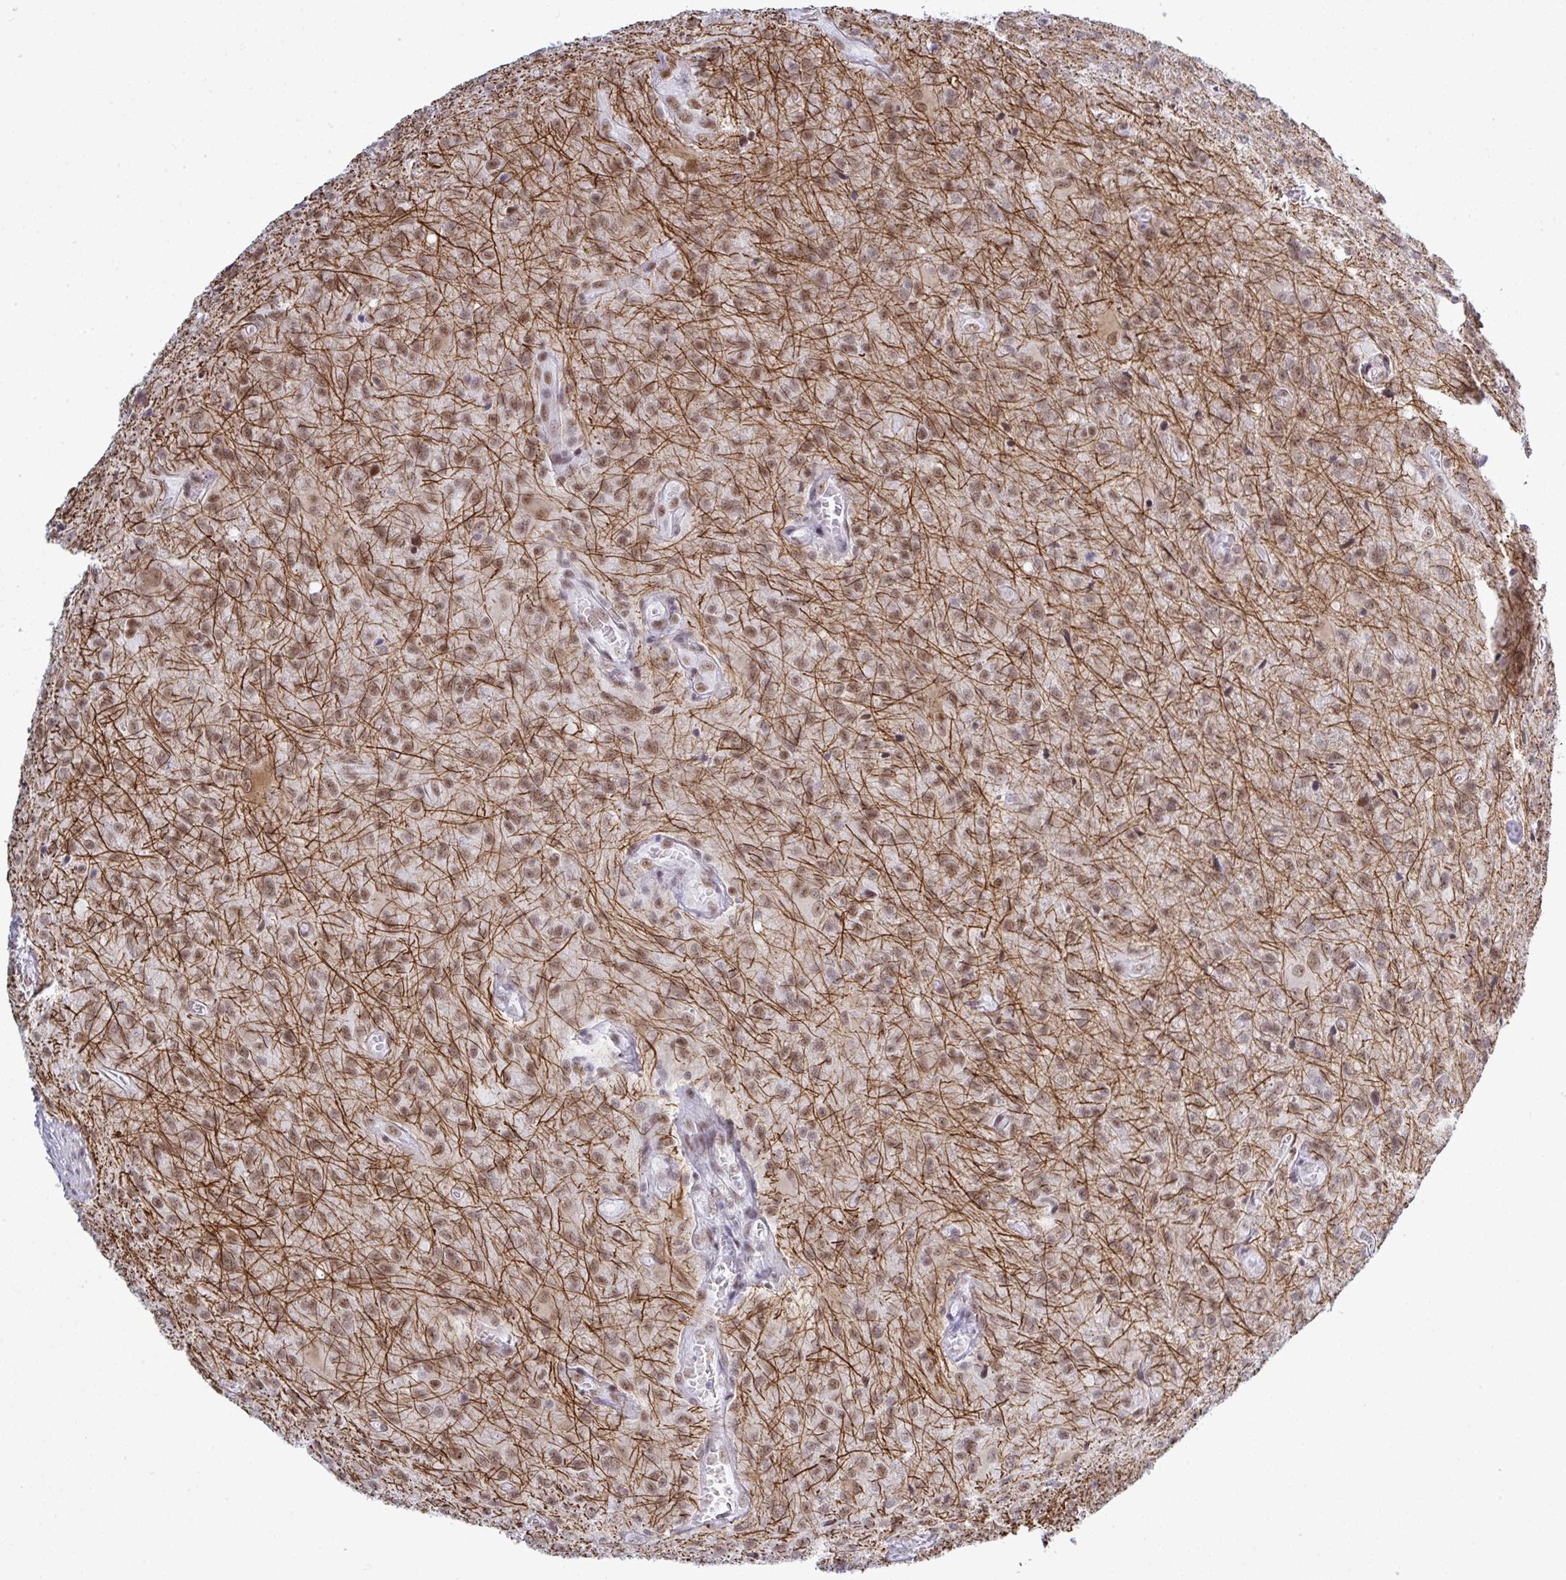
{"staining": {"intensity": "moderate", "quantity": "25%-75%", "location": "cytoplasmic/membranous,nuclear"}, "tissue": "glioma", "cell_type": "Tumor cells", "image_type": "cancer", "snomed": [{"axis": "morphology", "description": "Glioma, malignant, Low grade"}, {"axis": "topography", "description": "Brain"}], "caption": "Glioma stained for a protein (brown) exhibits moderate cytoplasmic/membranous and nuclear positive staining in about 25%-75% of tumor cells.", "gene": "PPP1R10", "patient": {"sex": "male", "age": 66}}